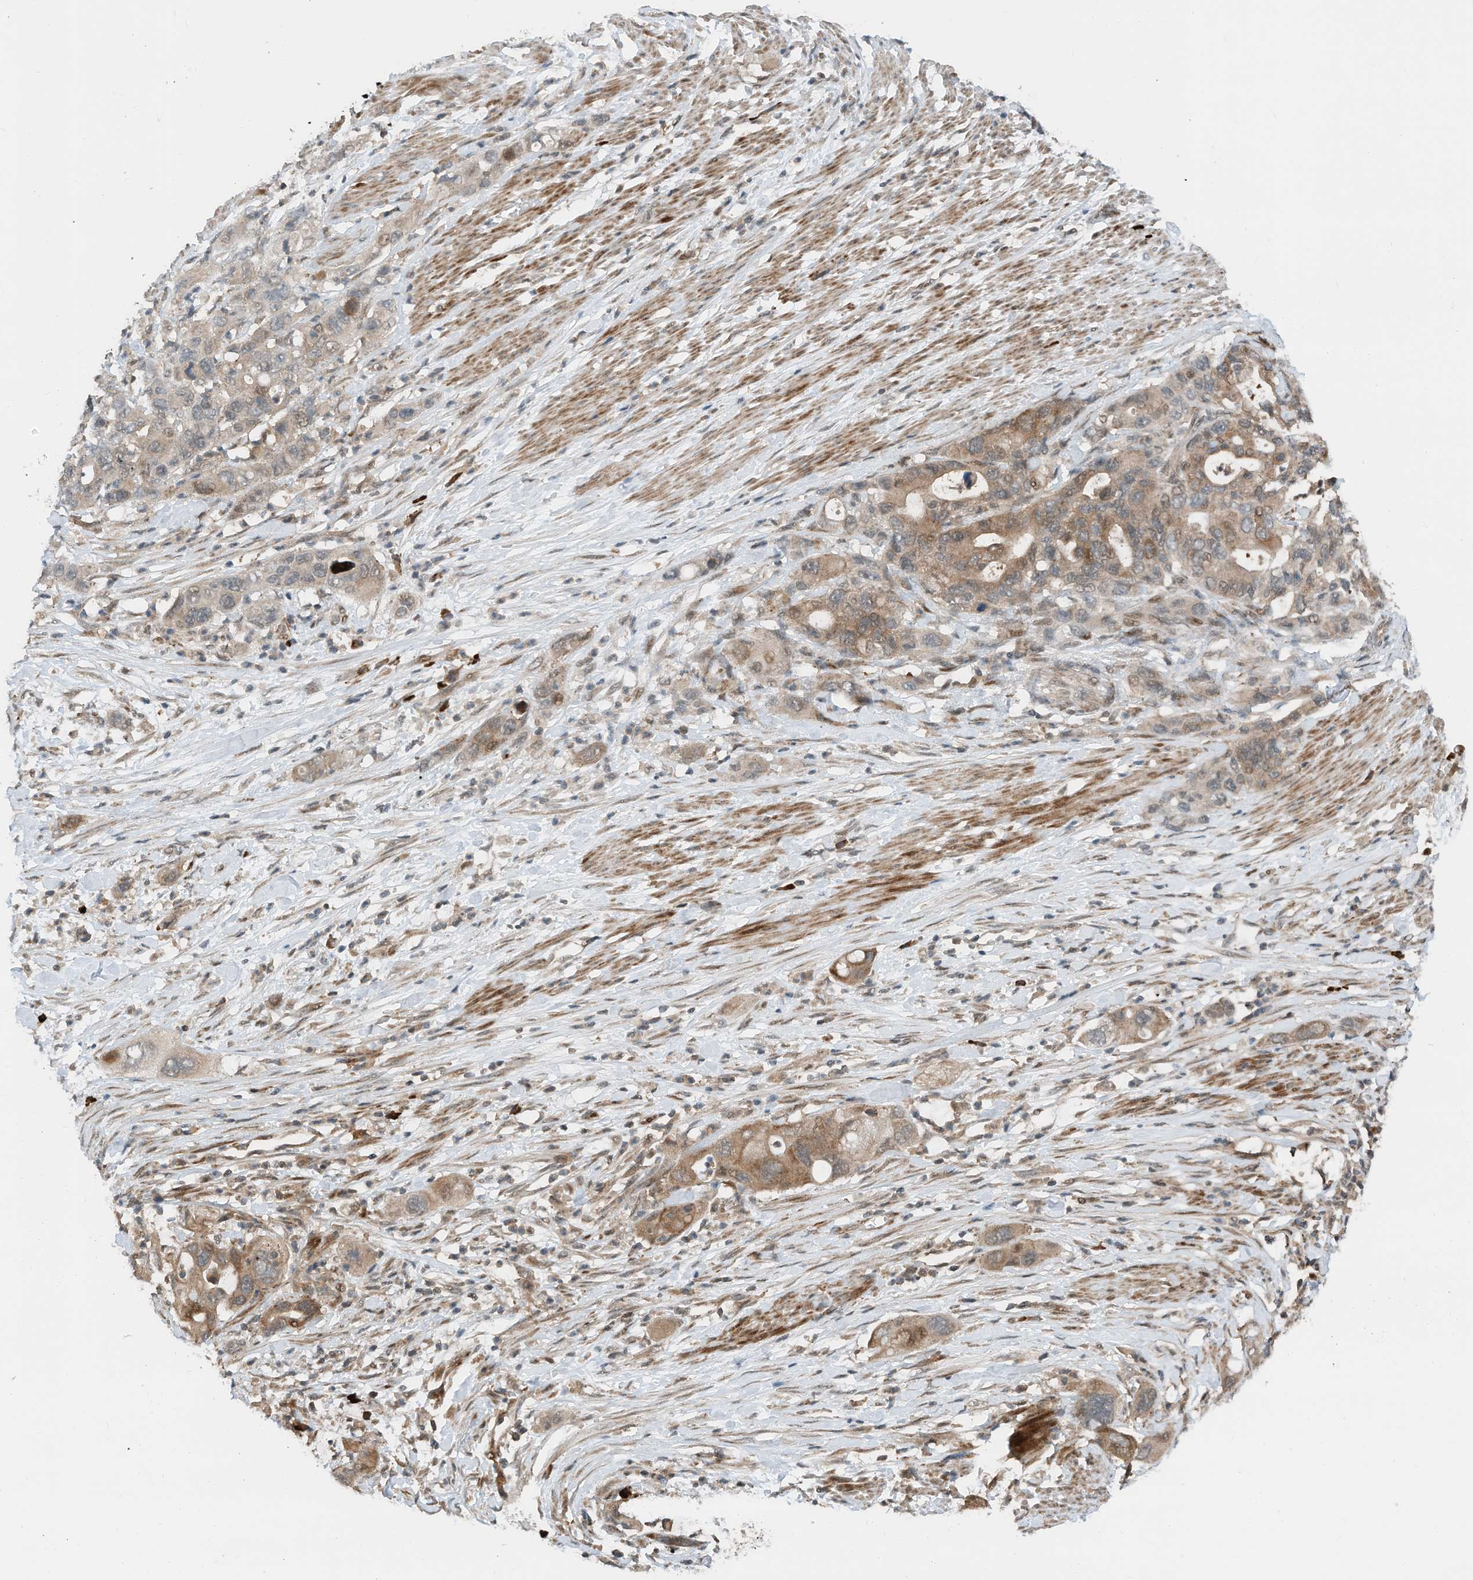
{"staining": {"intensity": "moderate", "quantity": ">75%", "location": "cytoplasmic/membranous"}, "tissue": "pancreatic cancer", "cell_type": "Tumor cells", "image_type": "cancer", "snomed": [{"axis": "morphology", "description": "Adenocarcinoma, NOS"}, {"axis": "topography", "description": "Pancreas"}], "caption": "Pancreatic adenocarcinoma tissue displays moderate cytoplasmic/membranous expression in about >75% of tumor cells, visualized by immunohistochemistry.", "gene": "RMND1", "patient": {"sex": "female", "age": 71}}